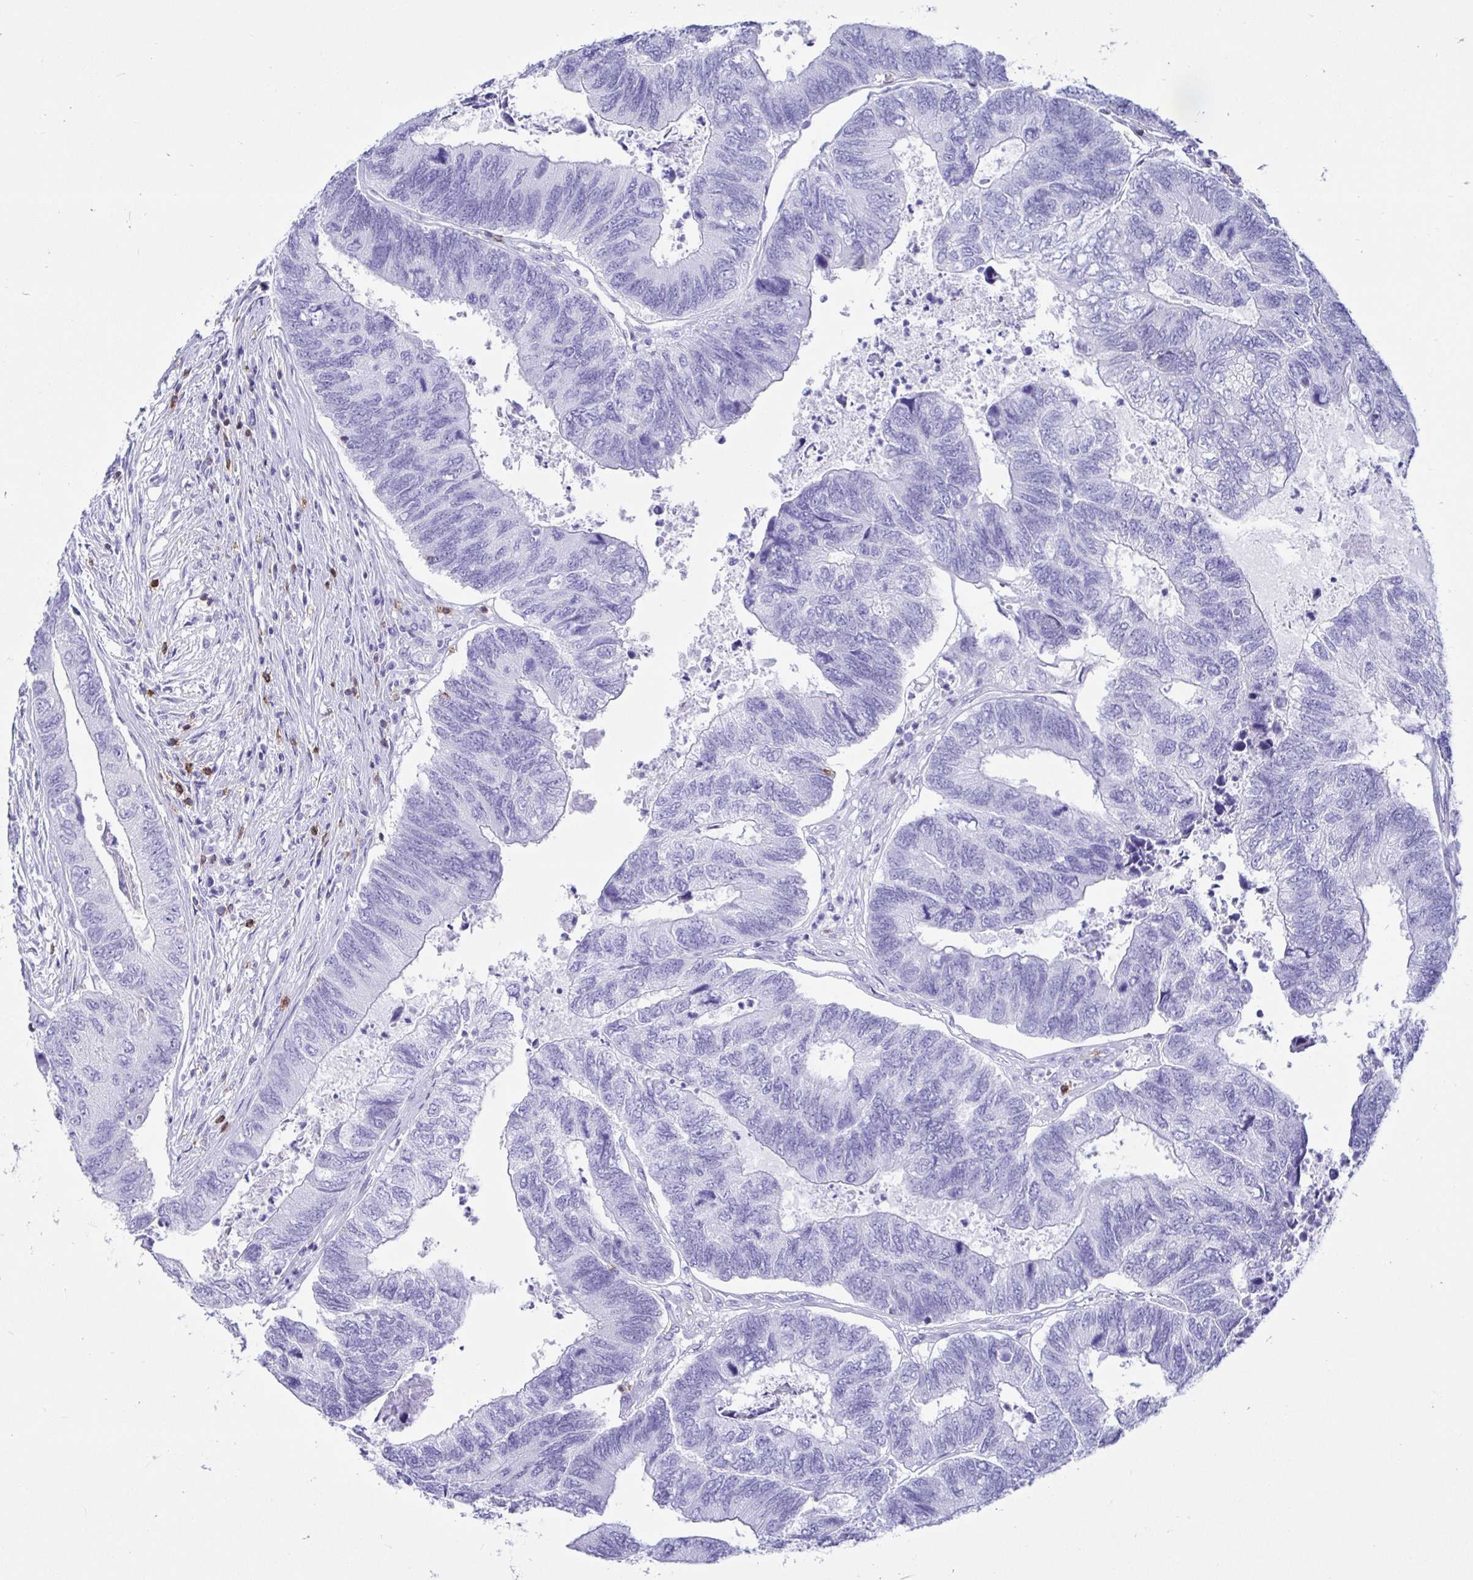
{"staining": {"intensity": "negative", "quantity": "none", "location": "none"}, "tissue": "colorectal cancer", "cell_type": "Tumor cells", "image_type": "cancer", "snomed": [{"axis": "morphology", "description": "Adenocarcinoma, NOS"}, {"axis": "topography", "description": "Colon"}], "caption": "DAB immunohistochemical staining of human adenocarcinoma (colorectal) reveals no significant staining in tumor cells.", "gene": "CD5", "patient": {"sex": "female", "age": 67}}